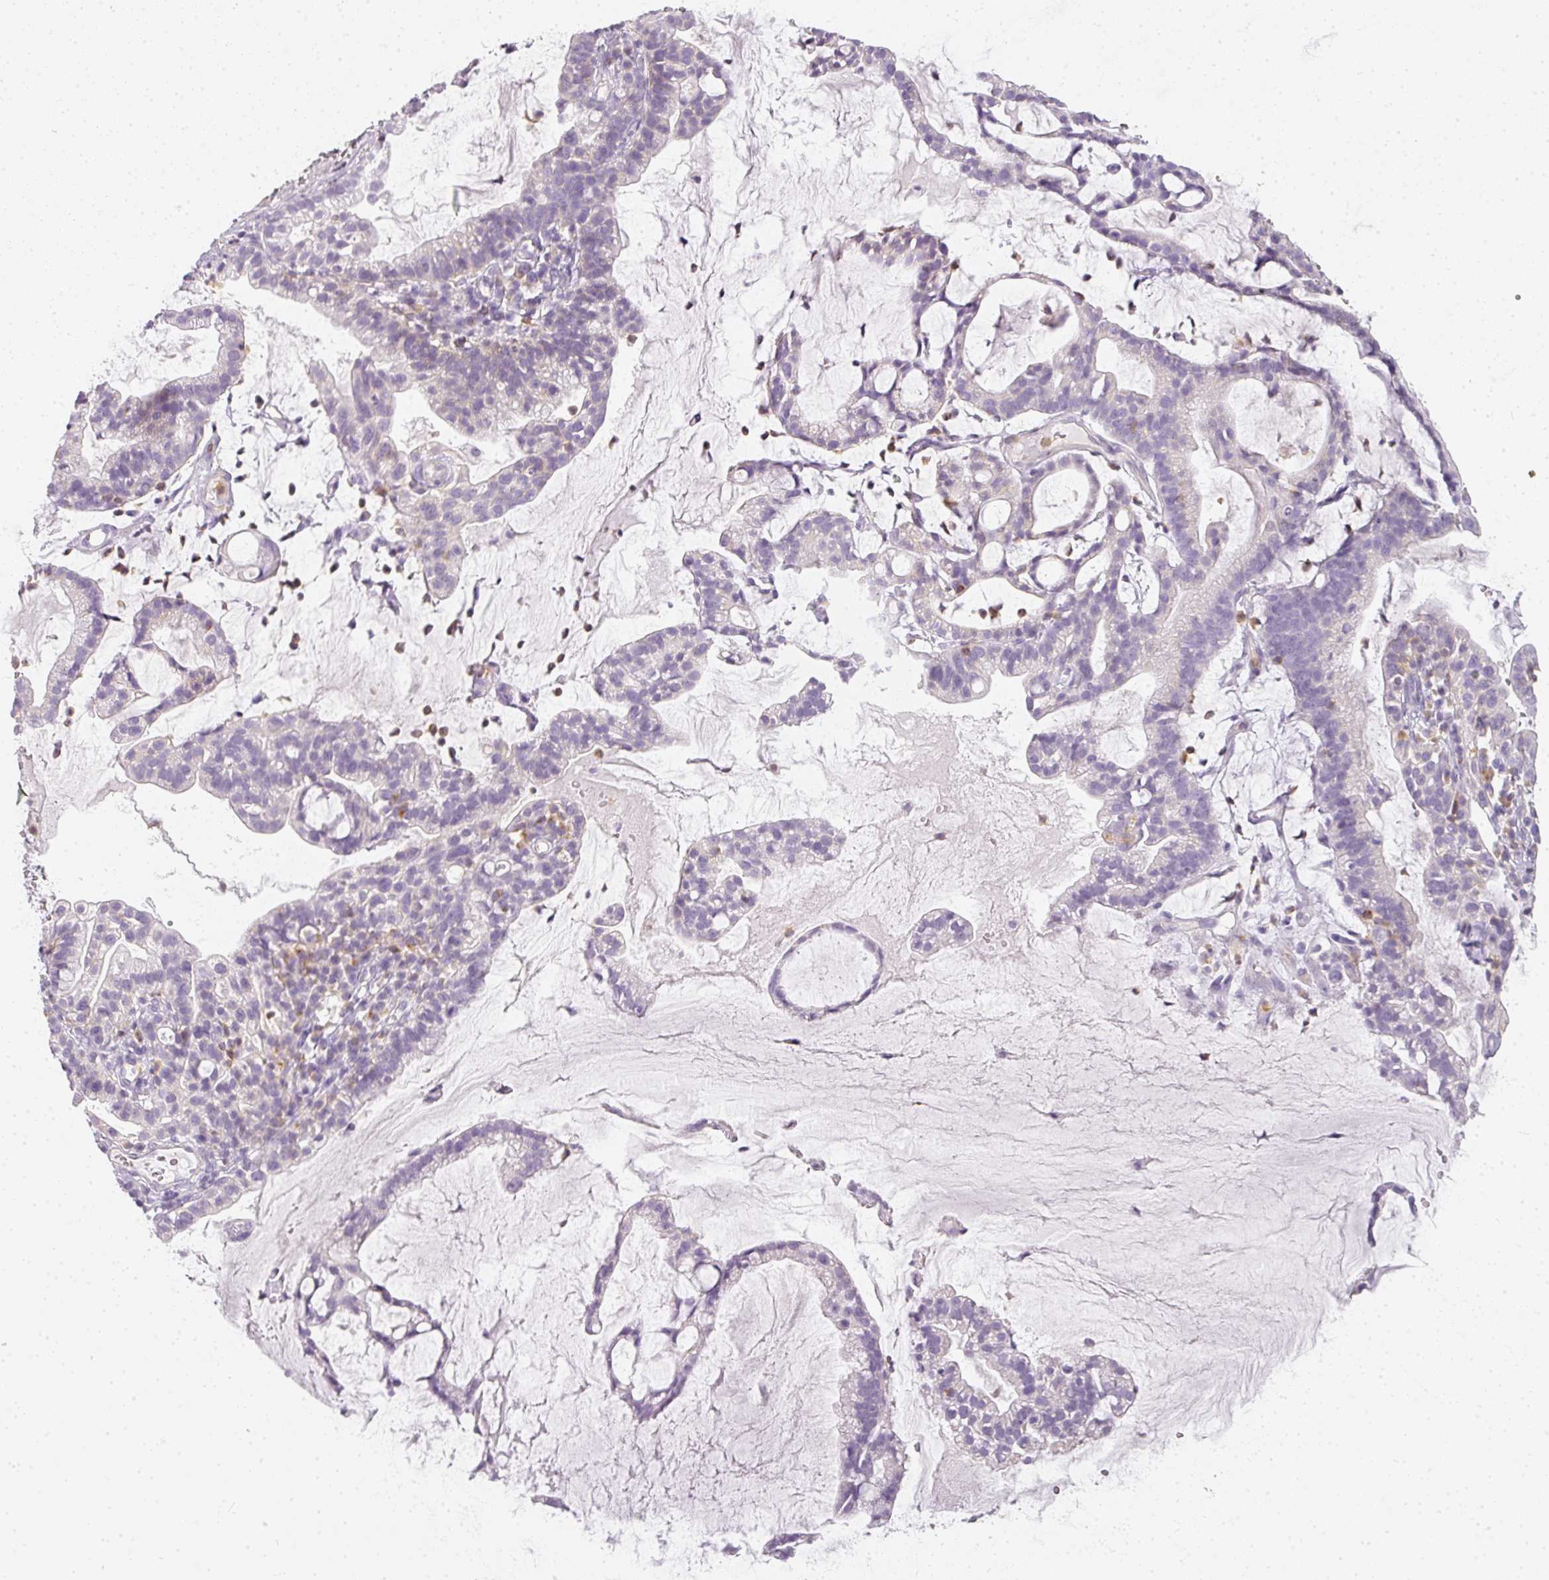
{"staining": {"intensity": "negative", "quantity": "none", "location": "none"}, "tissue": "cervical cancer", "cell_type": "Tumor cells", "image_type": "cancer", "snomed": [{"axis": "morphology", "description": "Adenocarcinoma, NOS"}, {"axis": "topography", "description": "Cervix"}], "caption": "High power microscopy image of an immunohistochemistry (IHC) micrograph of adenocarcinoma (cervical), revealing no significant positivity in tumor cells.", "gene": "TMEM42", "patient": {"sex": "female", "age": 41}}